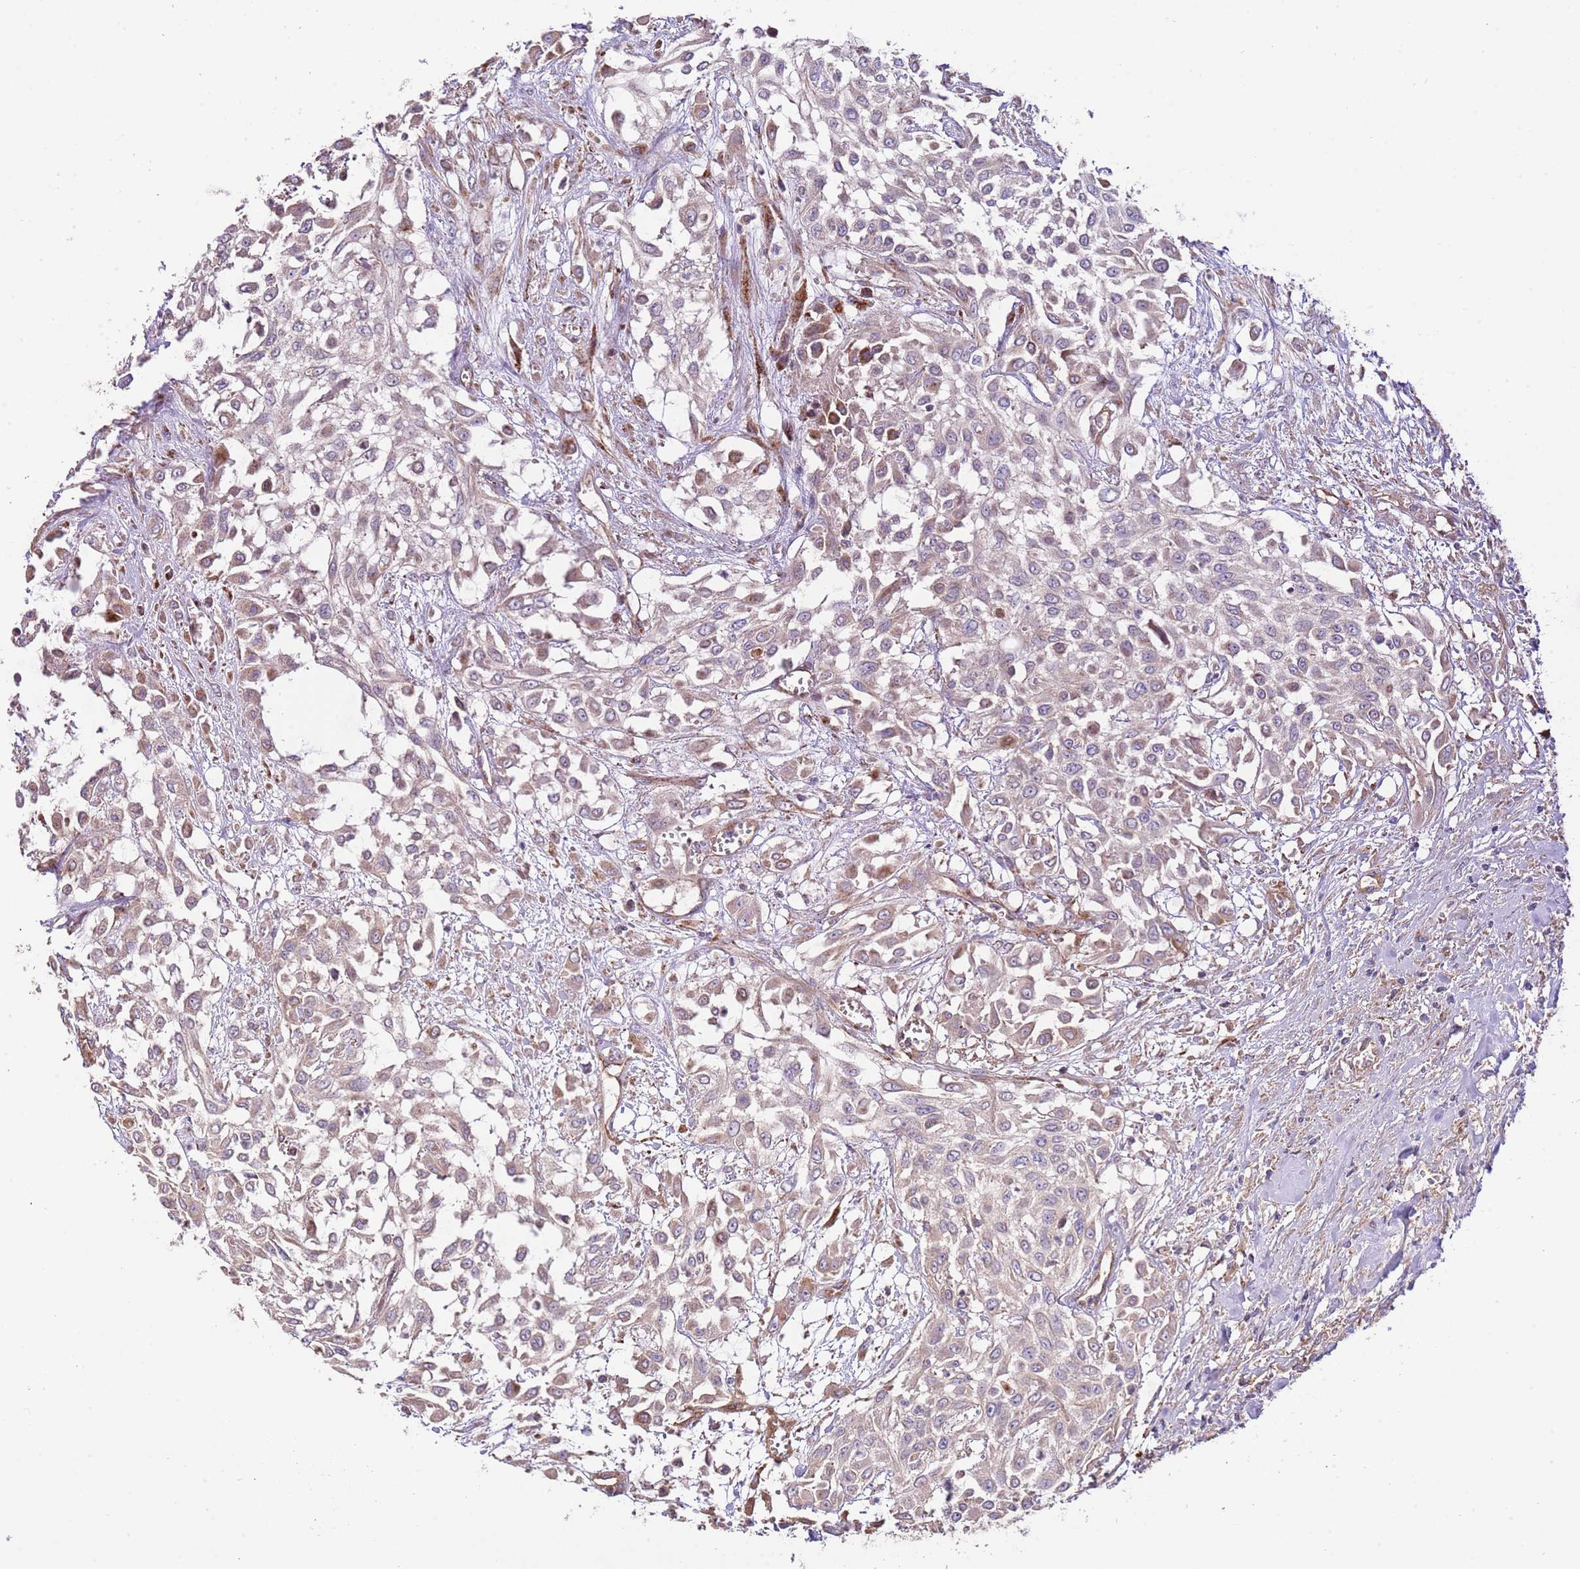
{"staining": {"intensity": "moderate", "quantity": "25%-75%", "location": "cytoplasmic/membranous"}, "tissue": "urothelial cancer", "cell_type": "Tumor cells", "image_type": "cancer", "snomed": [{"axis": "morphology", "description": "Urothelial carcinoma, High grade"}, {"axis": "topography", "description": "Urinary bladder"}], "caption": "High-magnification brightfield microscopy of urothelial carcinoma (high-grade) stained with DAB (3,3'-diaminobenzidine) (brown) and counterstained with hematoxylin (blue). tumor cells exhibit moderate cytoplasmic/membranous positivity is appreciated in approximately25%-75% of cells.", "gene": "DOCK6", "patient": {"sex": "male", "age": 57}}